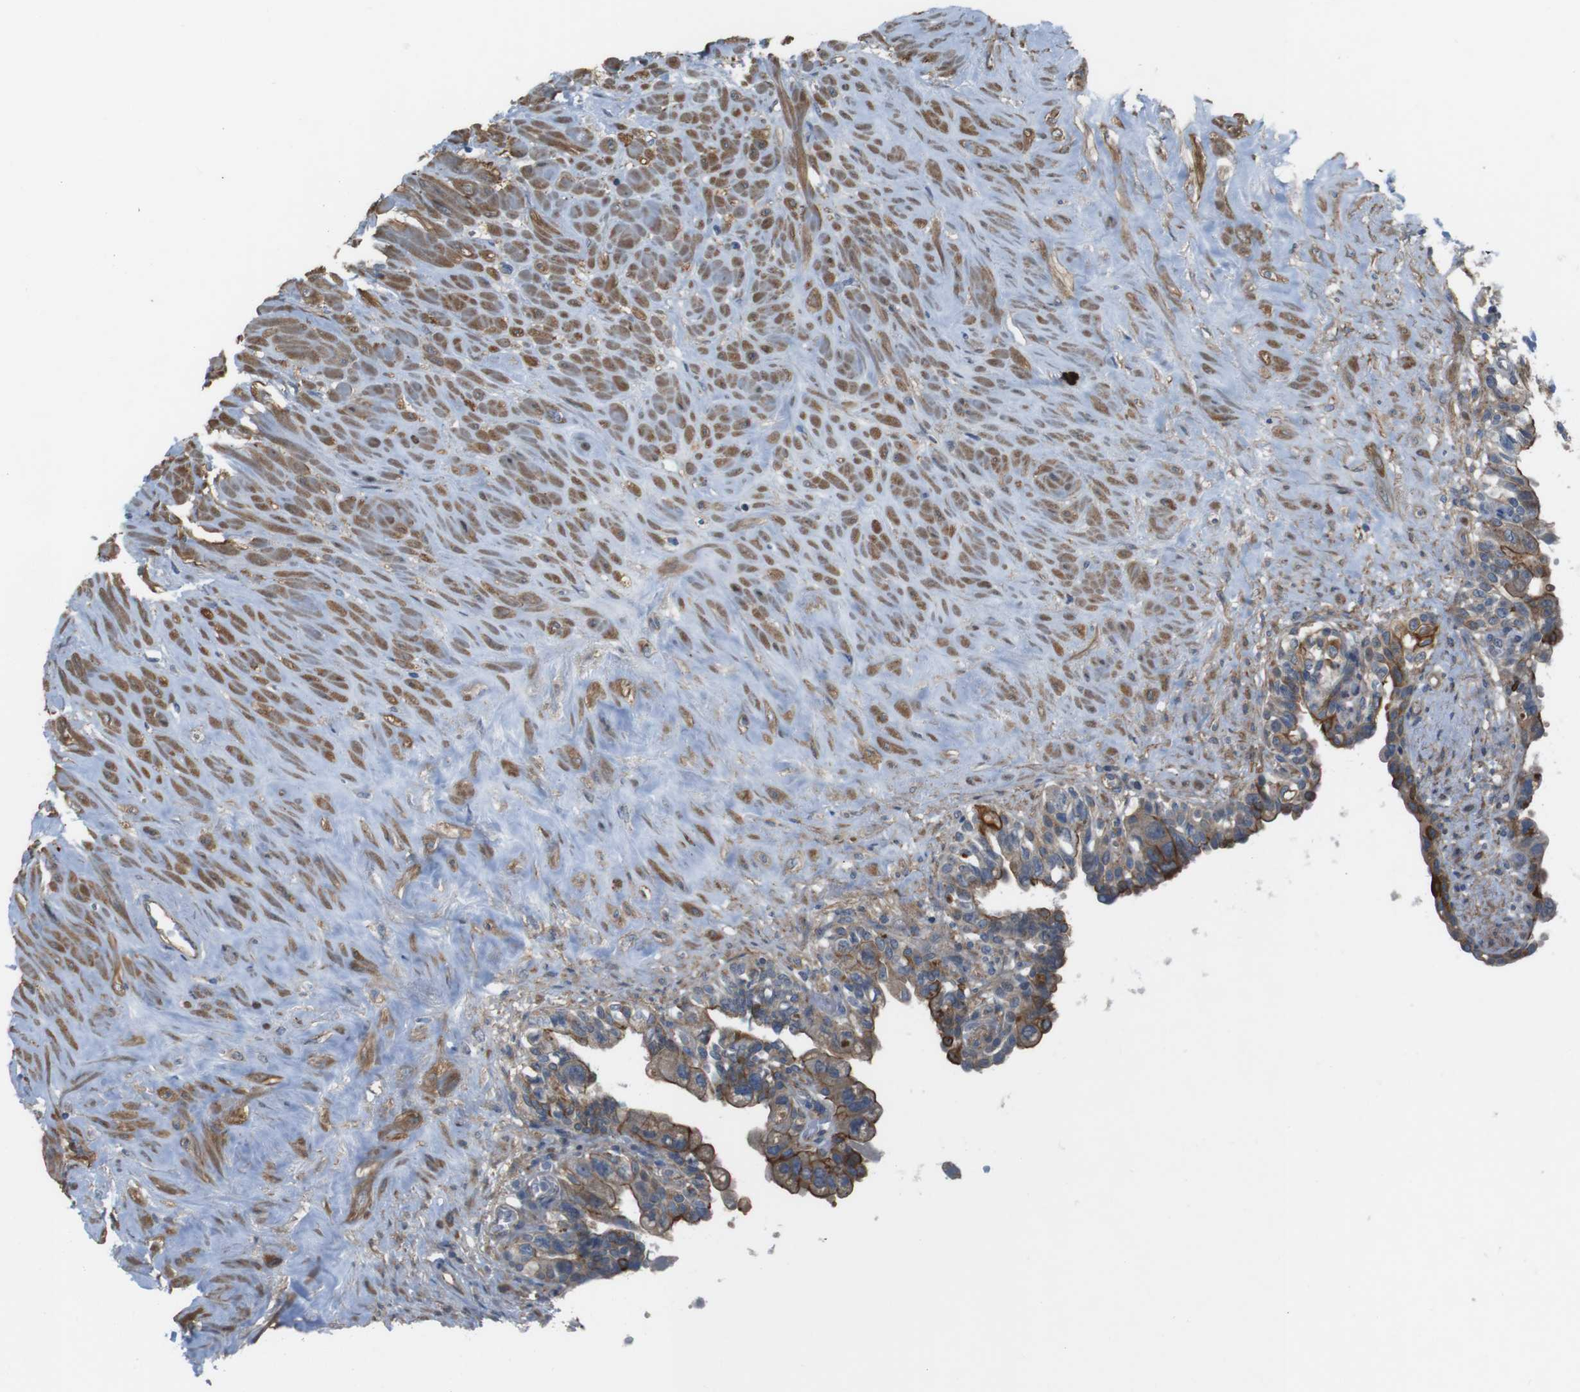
{"staining": {"intensity": "strong", "quantity": "25%-75%", "location": "cytoplasmic/membranous"}, "tissue": "seminal vesicle", "cell_type": "Glandular cells", "image_type": "normal", "snomed": [{"axis": "morphology", "description": "Normal tissue, NOS"}, {"axis": "topography", "description": "Seminal veicle"}], "caption": "Immunohistochemical staining of unremarkable seminal vesicle reveals 25%-75% levels of strong cytoplasmic/membranous protein expression in approximately 25%-75% of glandular cells.", "gene": "FAM174B", "patient": {"sex": "male", "age": 63}}